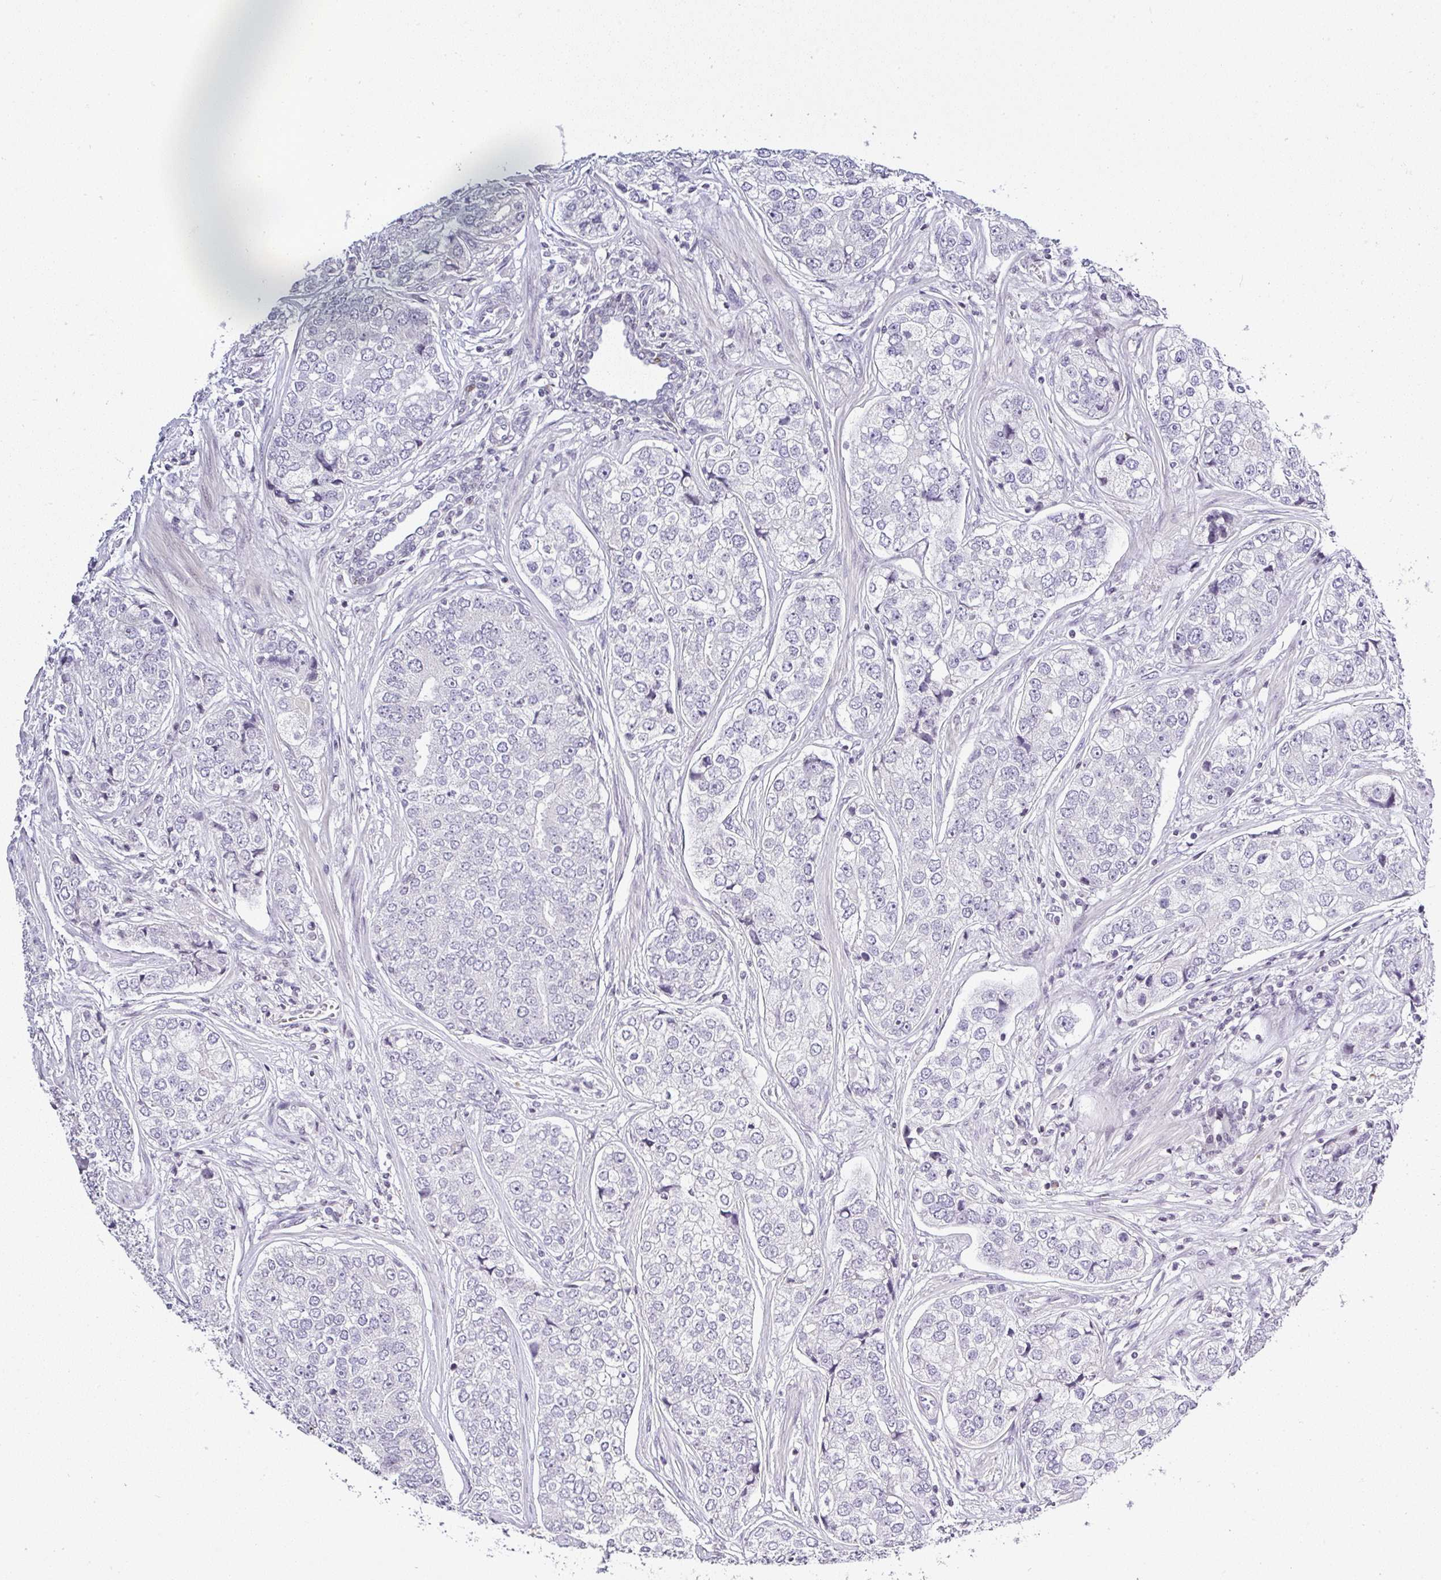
{"staining": {"intensity": "negative", "quantity": "none", "location": "none"}, "tissue": "prostate cancer", "cell_type": "Tumor cells", "image_type": "cancer", "snomed": [{"axis": "morphology", "description": "Adenocarcinoma, High grade"}, {"axis": "topography", "description": "Prostate"}], "caption": "The immunohistochemistry photomicrograph has no significant expression in tumor cells of adenocarcinoma (high-grade) (prostate) tissue. (IHC, brightfield microscopy, high magnification).", "gene": "SERPINB3", "patient": {"sex": "male", "age": 60}}